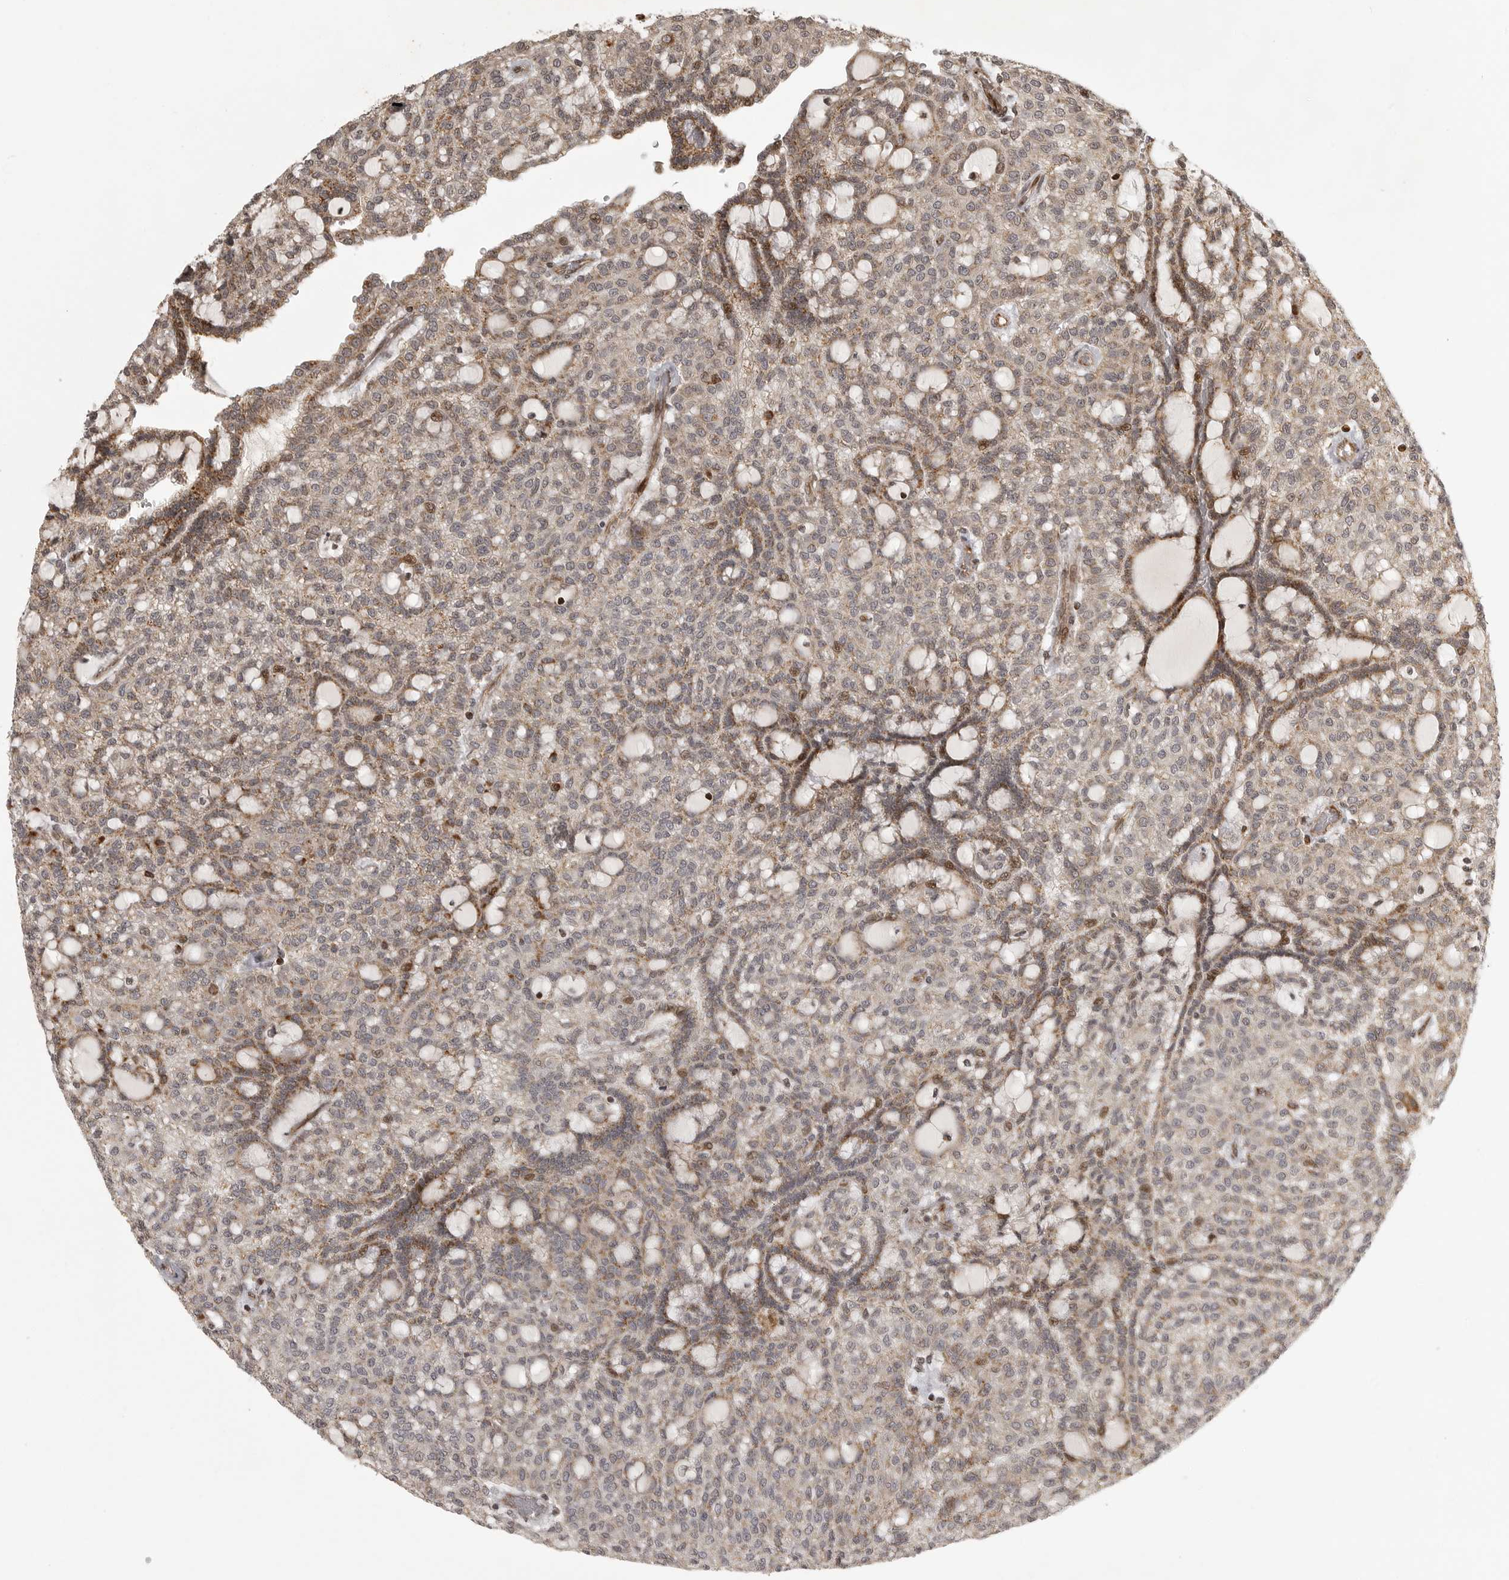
{"staining": {"intensity": "moderate", "quantity": "25%-75%", "location": "cytoplasmic/membranous"}, "tissue": "renal cancer", "cell_type": "Tumor cells", "image_type": "cancer", "snomed": [{"axis": "morphology", "description": "Adenocarcinoma, NOS"}, {"axis": "topography", "description": "Kidney"}], "caption": "Protein analysis of adenocarcinoma (renal) tissue demonstrates moderate cytoplasmic/membranous expression in about 25%-75% of tumor cells. Immunohistochemistry (ihc) stains the protein of interest in brown and the nuclei are stained blue.", "gene": "NARS2", "patient": {"sex": "male", "age": 63}}